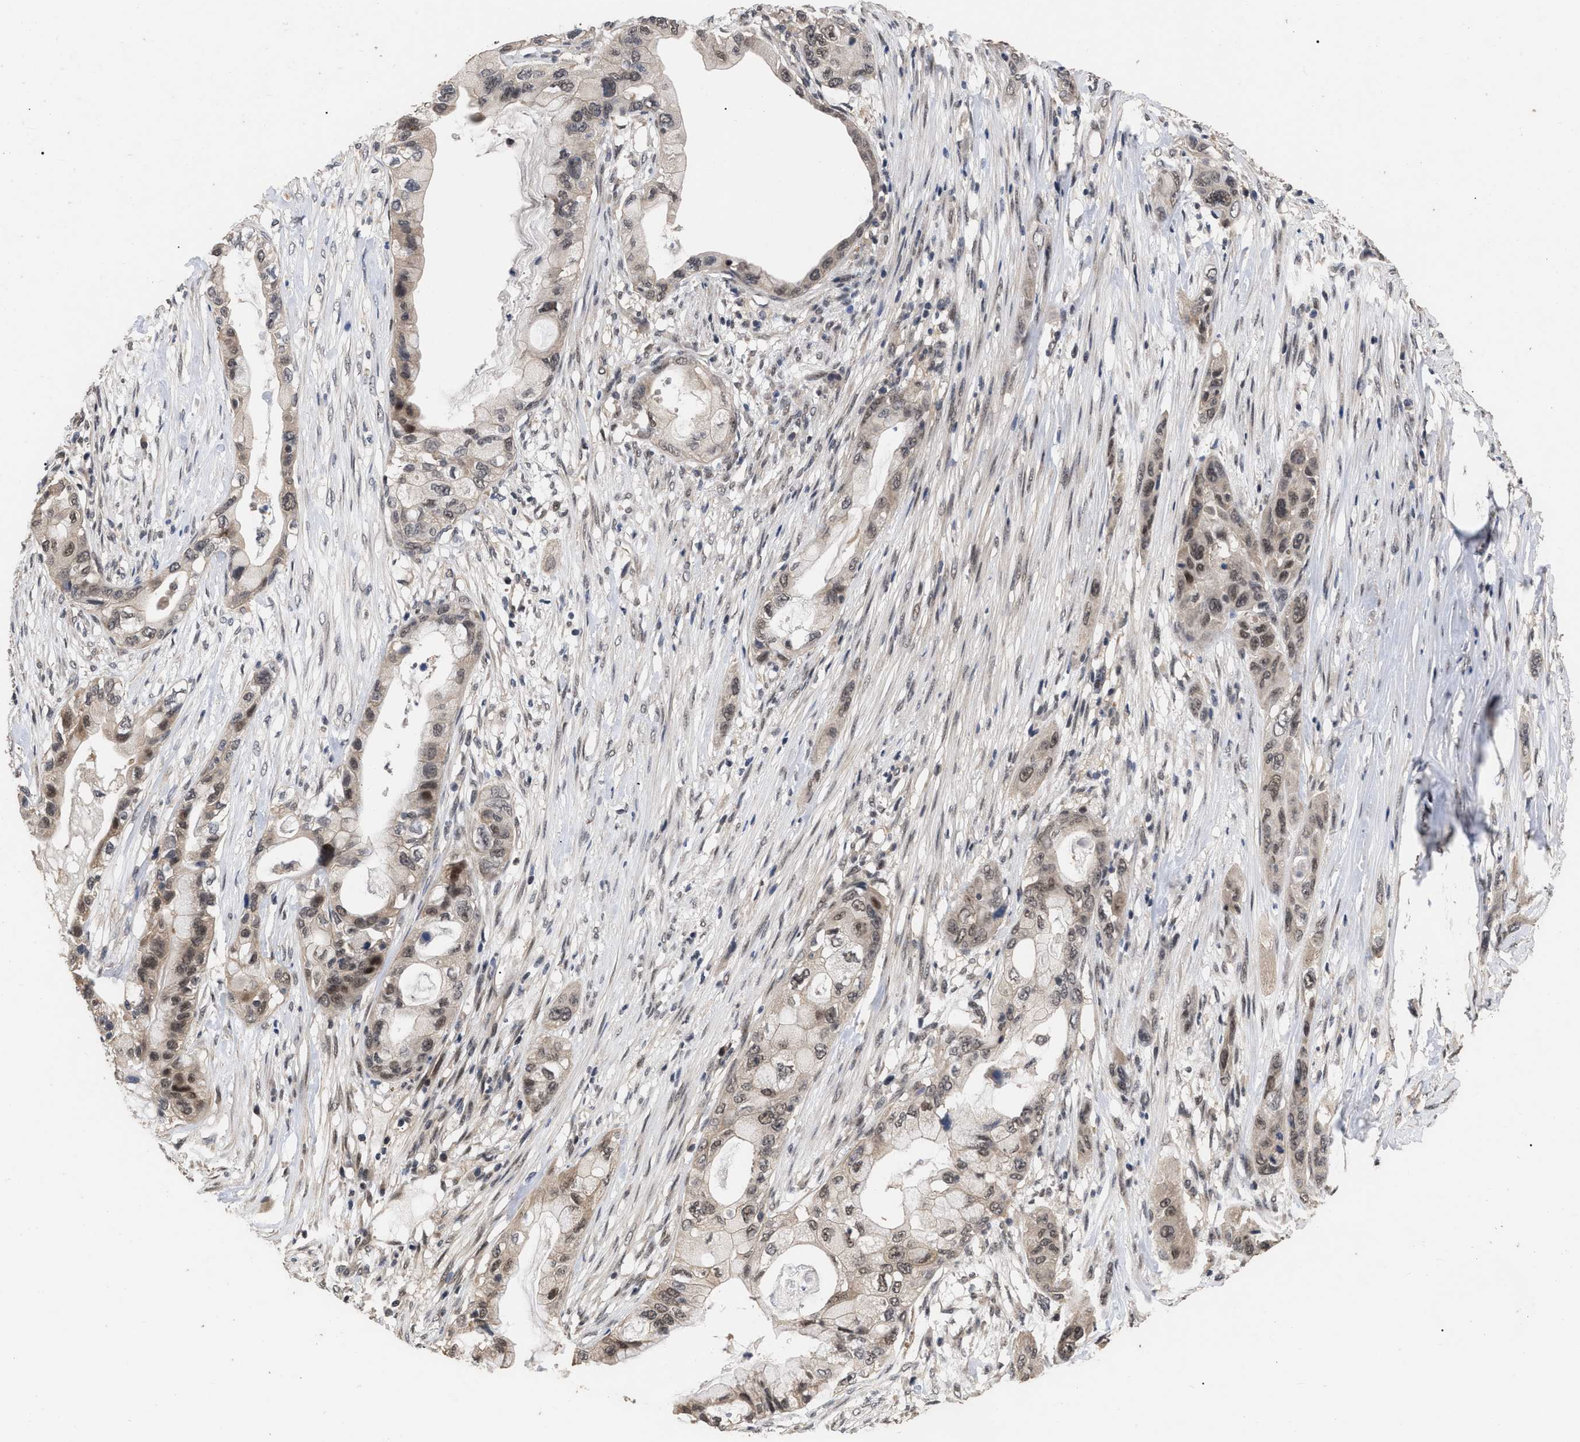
{"staining": {"intensity": "weak", "quantity": ">75%", "location": "cytoplasmic/membranous,nuclear"}, "tissue": "pancreatic cancer", "cell_type": "Tumor cells", "image_type": "cancer", "snomed": [{"axis": "morphology", "description": "Adenocarcinoma, NOS"}, {"axis": "topography", "description": "Pancreas"}], "caption": "DAB (3,3'-diaminobenzidine) immunohistochemical staining of human pancreatic cancer (adenocarcinoma) displays weak cytoplasmic/membranous and nuclear protein staining in about >75% of tumor cells.", "gene": "JAZF1", "patient": {"sex": "male", "age": 53}}